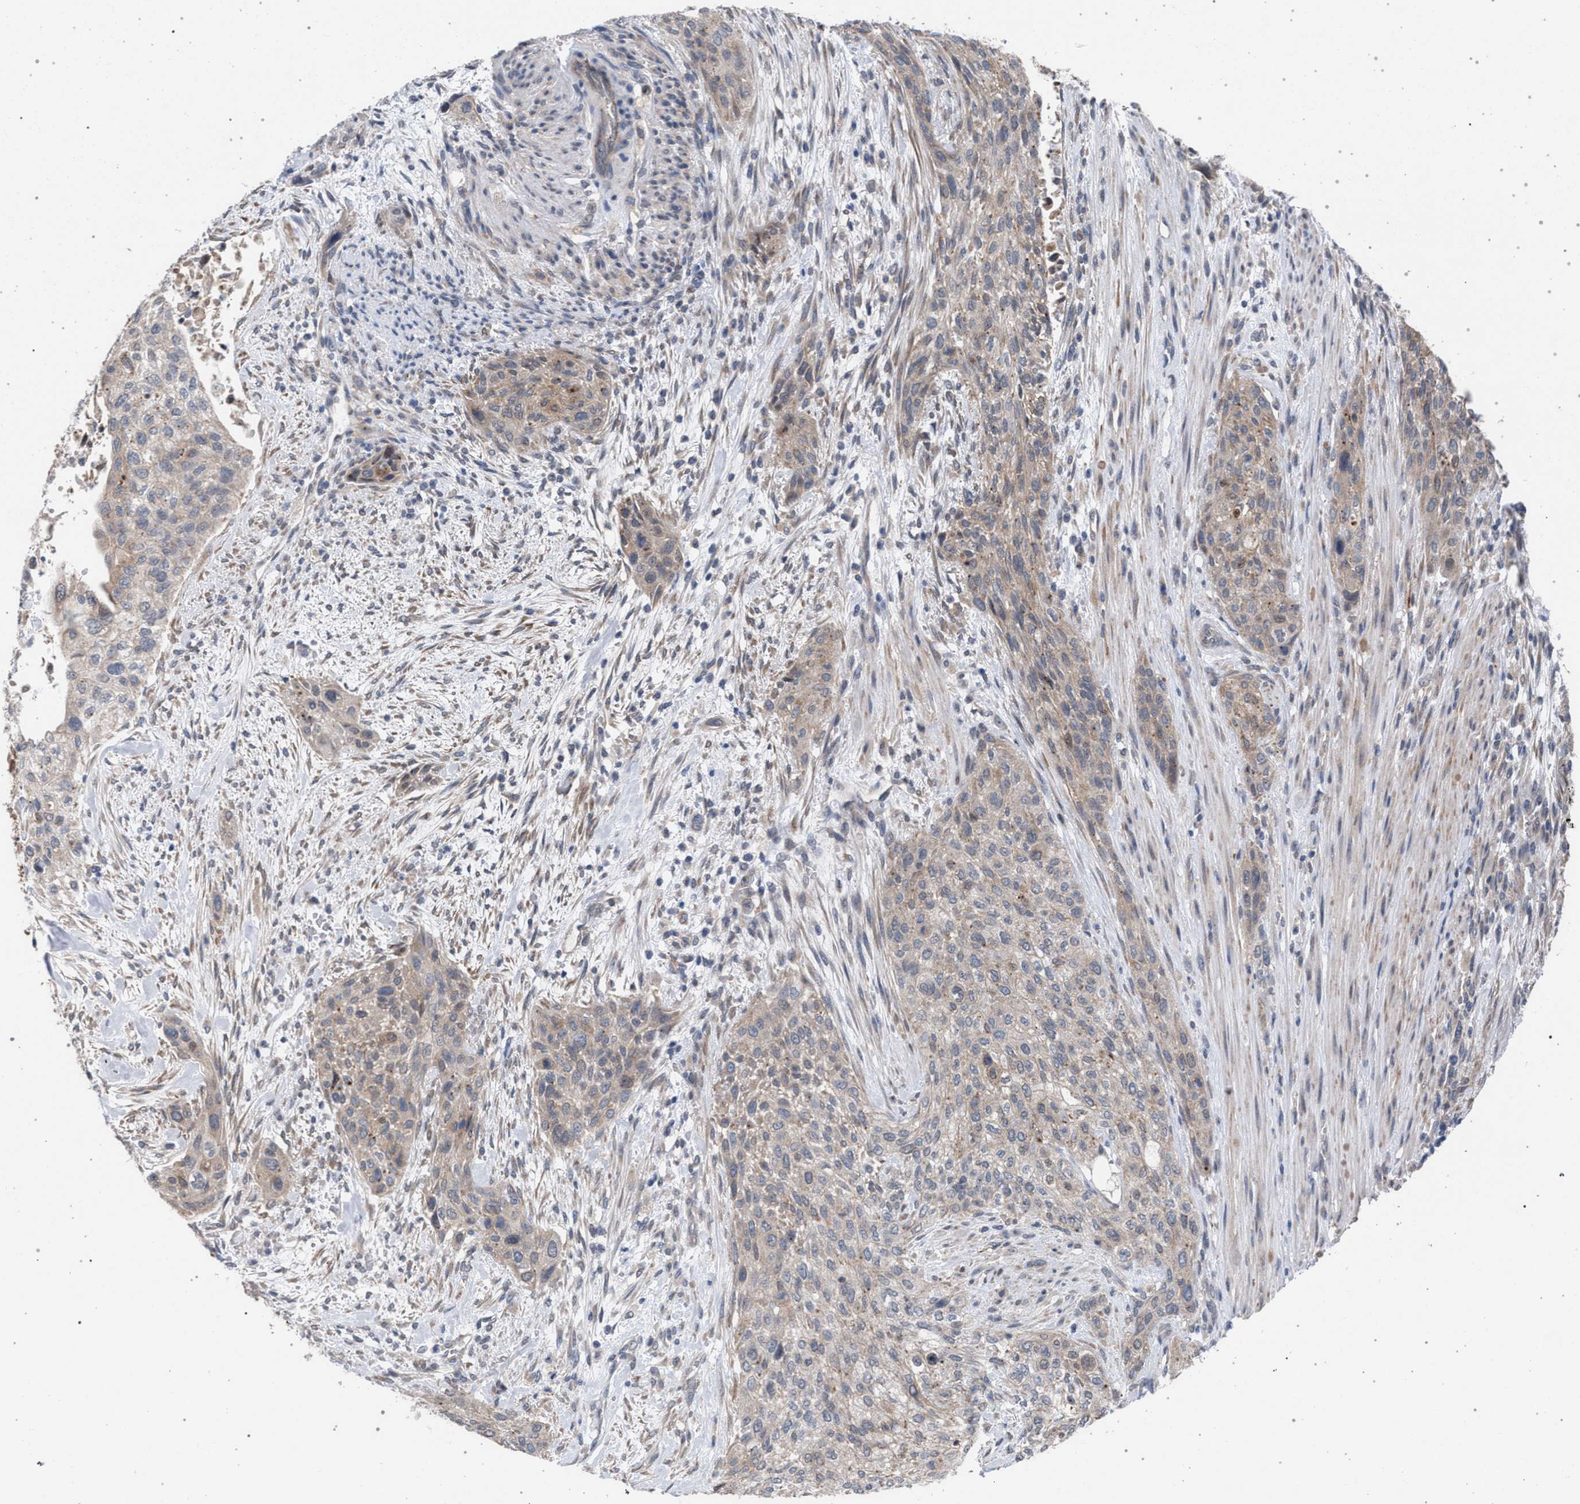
{"staining": {"intensity": "weak", "quantity": ">75%", "location": "cytoplasmic/membranous"}, "tissue": "urothelial cancer", "cell_type": "Tumor cells", "image_type": "cancer", "snomed": [{"axis": "morphology", "description": "Urothelial carcinoma, Low grade"}, {"axis": "morphology", "description": "Urothelial carcinoma, High grade"}, {"axis": "topography", "description": "Urinary bladder"}], "caption": "Weak cytoplasmic/membranous positivity is seen in approximately >75% of tumor cells in urothelial cancer.", "gene": "ARPC5L", "patient": {"sex": "male", "age": 35}}